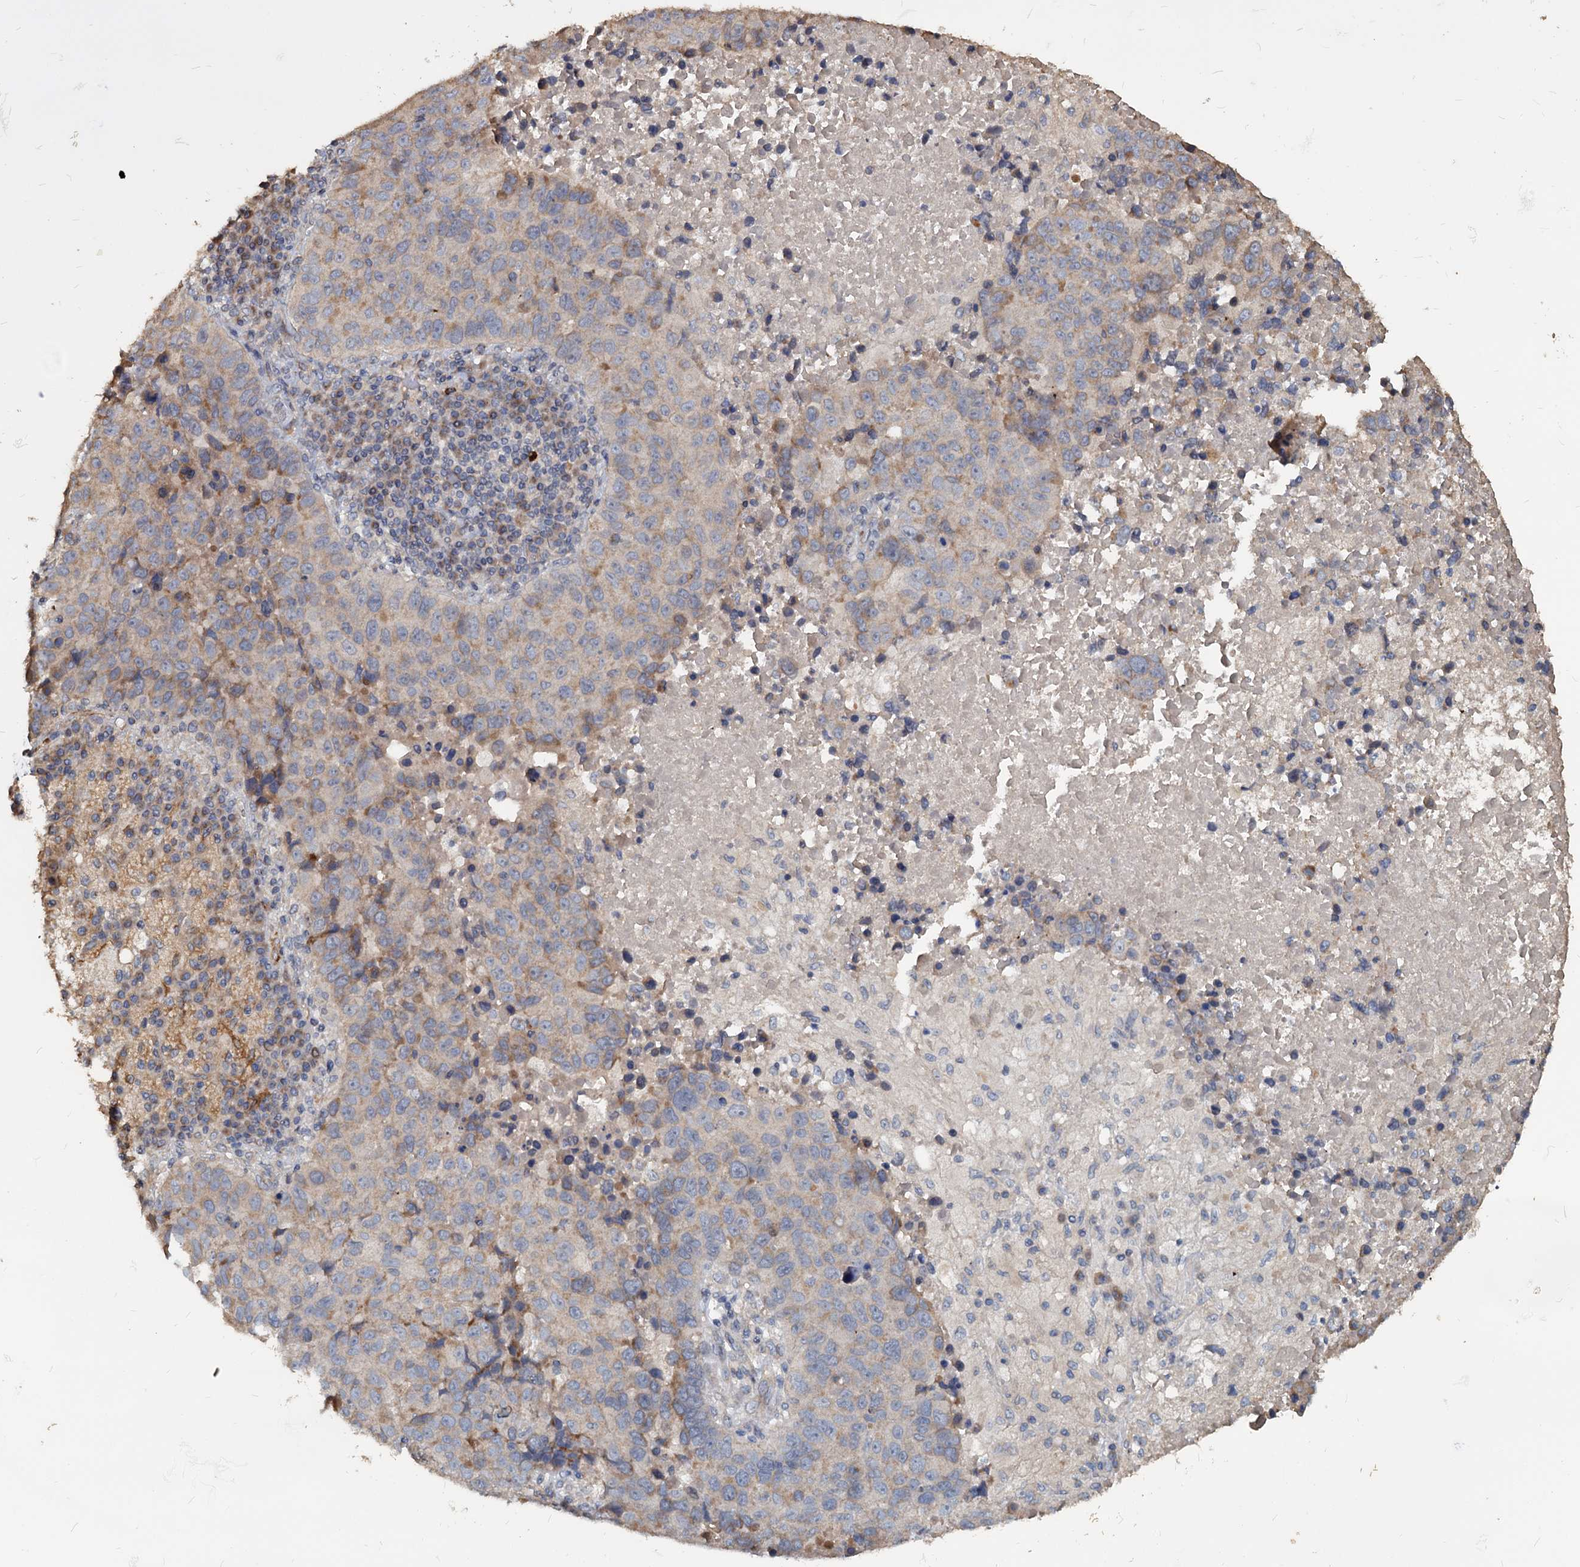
{"staining": {"intensity": "weak", "quantity": "<25%", "location": "cytoplasmic/membranous"}, "tissue": "lung cancer", "cell_type": "Tumor cells", "image_type": "cancer", "snomed": [{"axis": "morphology", "description": "Squamous cell carcinoma, NOS"}, {"axis": "topography", "description": "Lung"}], "caption": "Image shows no protein expression in tumor cells of lung cancer (squamous cell carcinoma) tissue.", "gene": "DEPDC4", "patient": {"sex": "male", "age": 73}}